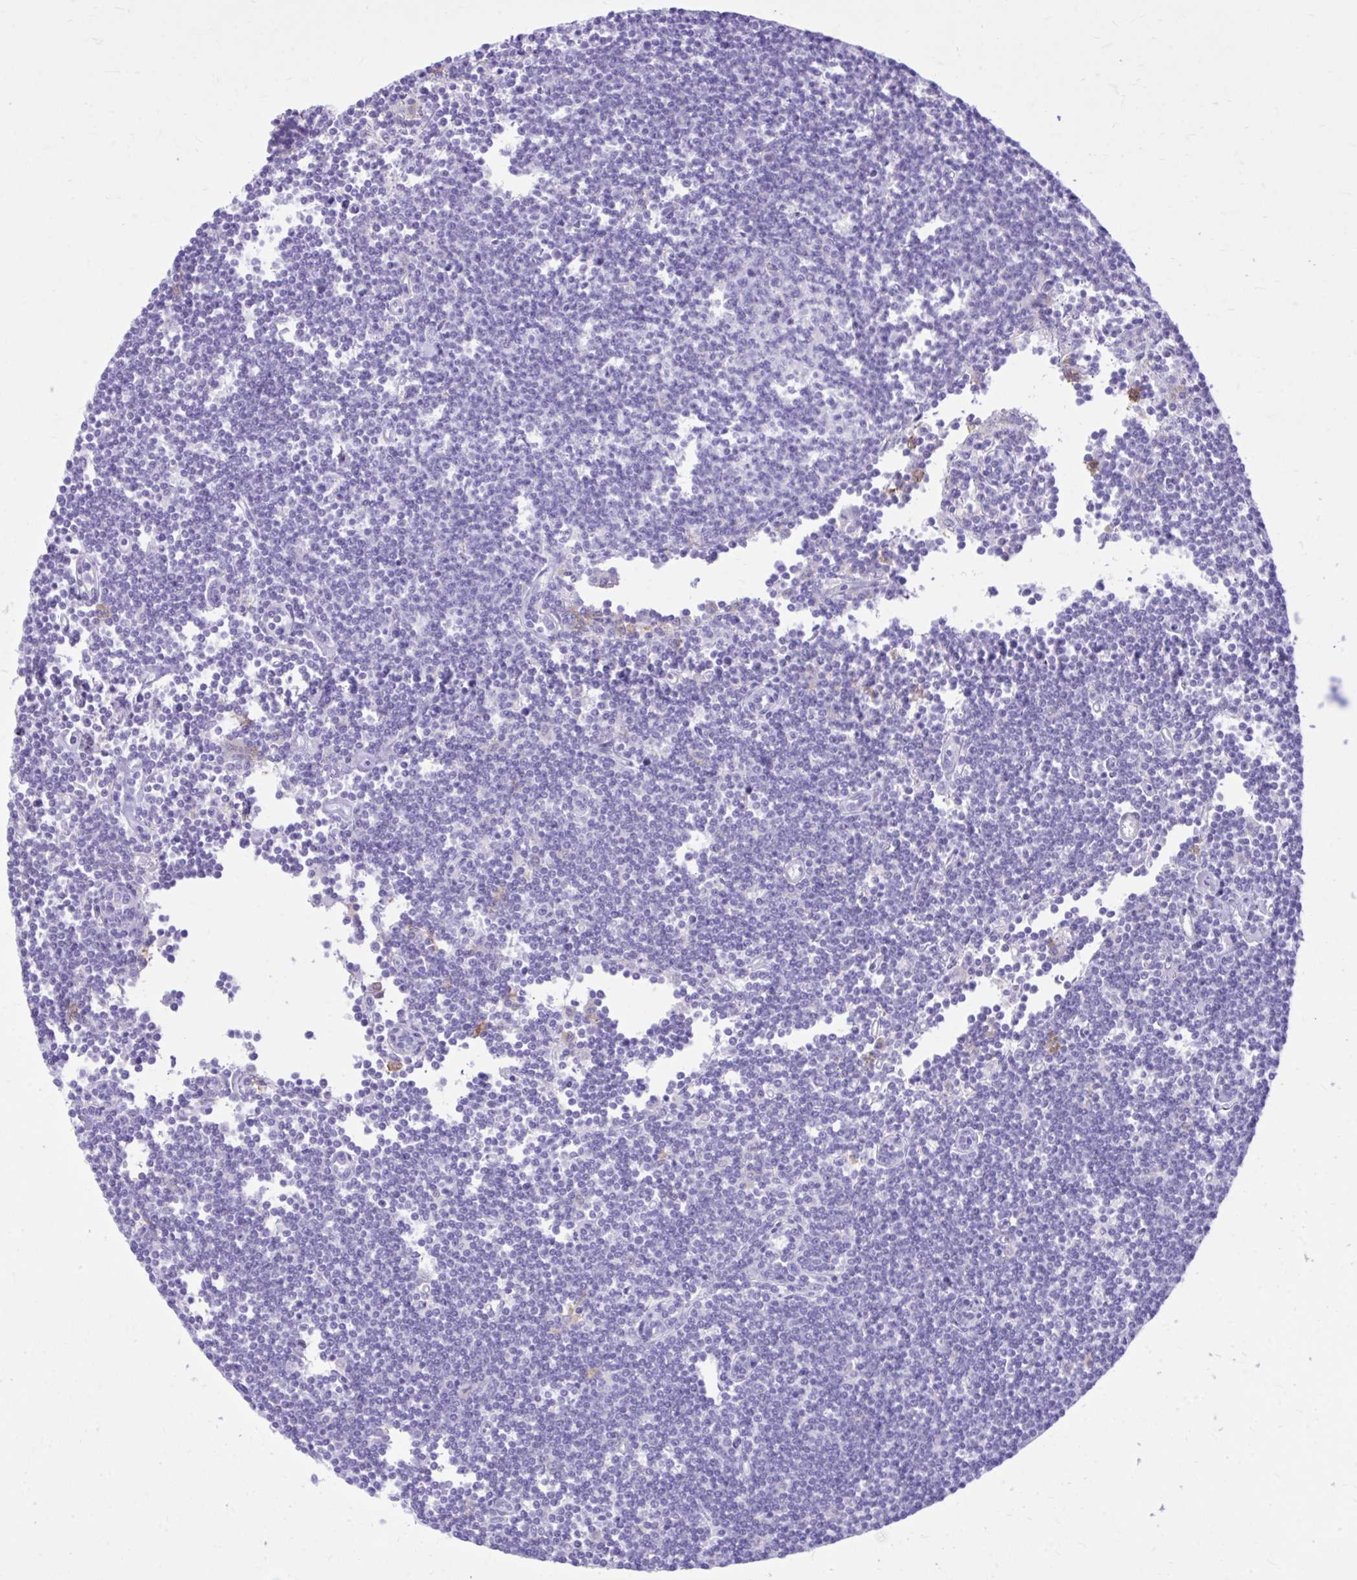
{"staining": {"intensity": "negative", "quantity": "none", "location": "none"}, "tissue": "lymphoma", "cell_type": "Tumor cells", "image_type": "cancer", "snomed": [{"axis": "morphology", "description": "Malignant lymphoma, non-Hodgkin's type, Low grade"}, {"axis": "topography", "description": "Lymph node"}], "caption": "IHC photomicrograph of human malignant lymphoma, non-Hodgkin's type (low-grade) stained for a protein (brown), which reveals no positivity in tumor cells. (DAB (3,3'-diaminobenzidine) immunohistochemistry (IHC), high magnification).", "gene": "TLR7", "patient": {"sex": "female", "age": 73}}